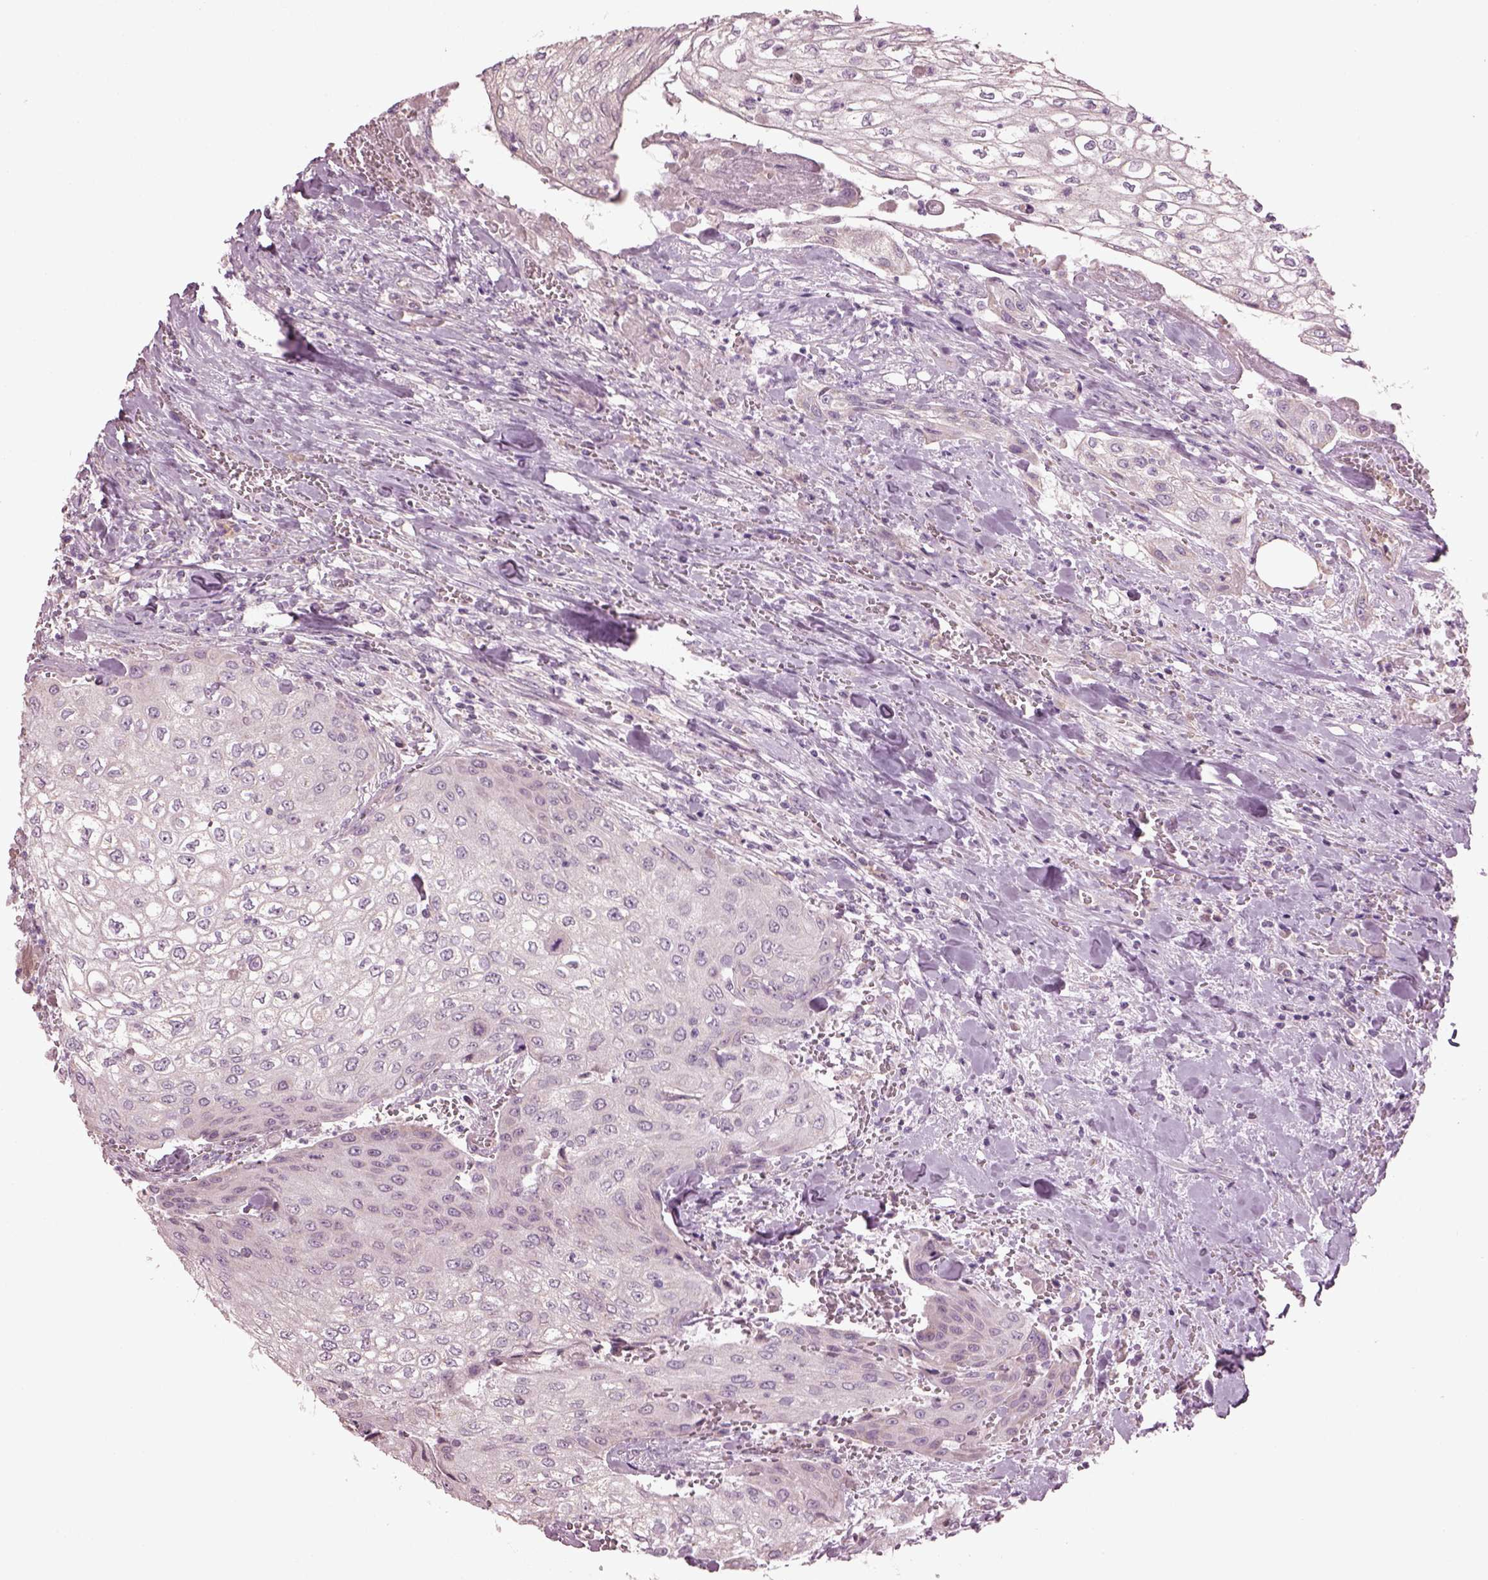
{"staining": {"intensity": "negative", "quantity": "none", "location": "none"}, "tissue": "urothelial cancer", "cell_type": "Tumor cells", "image_type": "cancer", "snomed": [{"axis": "morphology", "description": "Urothelial carcinoma, High grade"}, {"axis": "topography", "description": "Urinary bladder"}], "caption": "Urothelial cancer stained for a protein using immunohistochemistry shows no staining tumor cells.", "gene": "SPATA7", "patient": {"sex": "male", "age": 62}}